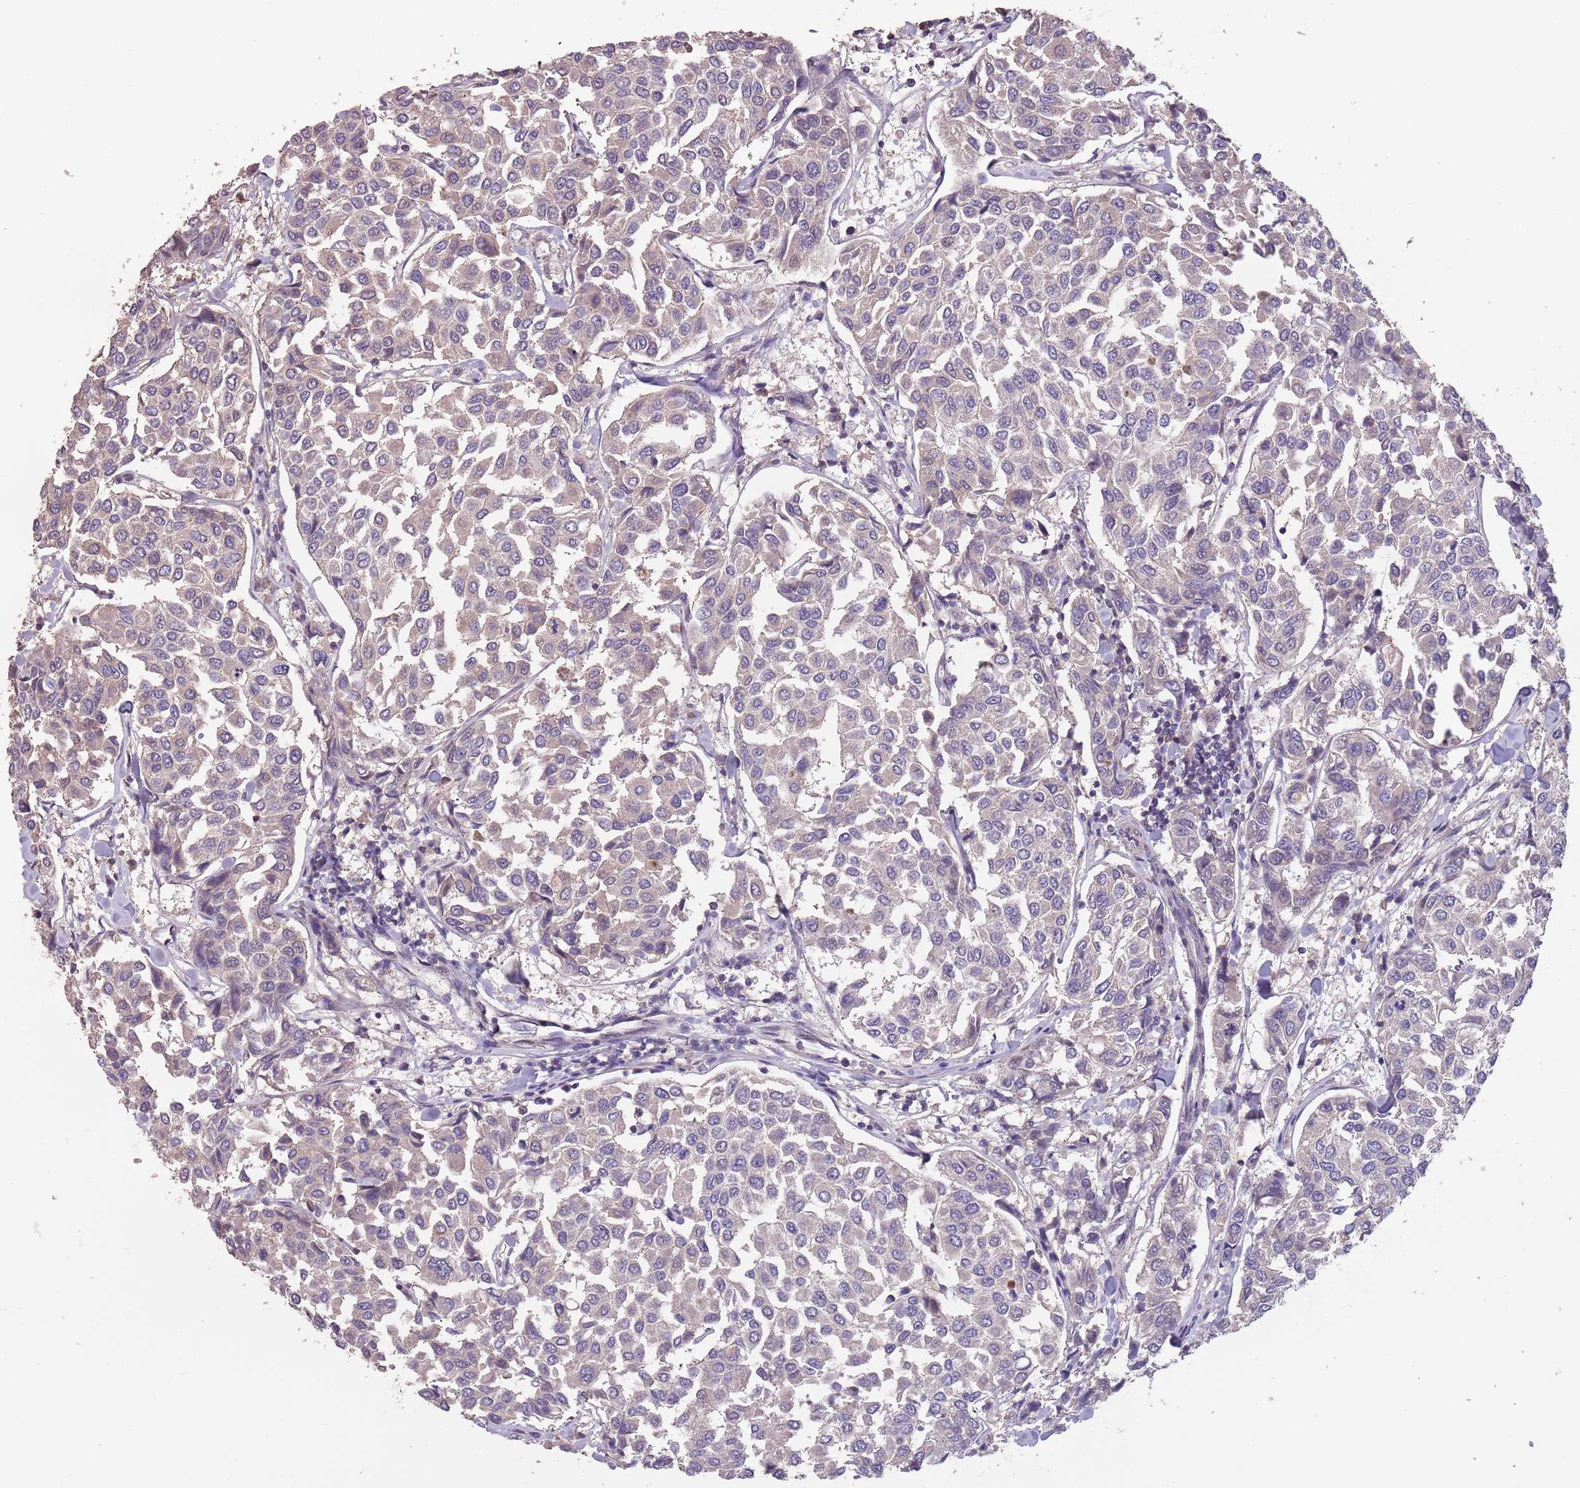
{"staining": {"intensity": "negative", "quantity": "none", "location": "none"}, "tissue": "breast cancer", "cell_type": "Tumor cells", "image_type": "cancer", "snomed": [{"axis": "morphology", "description": "Duct carcinoma"}, {"axis": "topography", "description": "Breast"}], "caption": "A micrograph of human breast intraductal carcinoma is negative for staining in tumor cells.", "gene": "MBD3L1", "patient": {"sex": "female", "age": 55}}